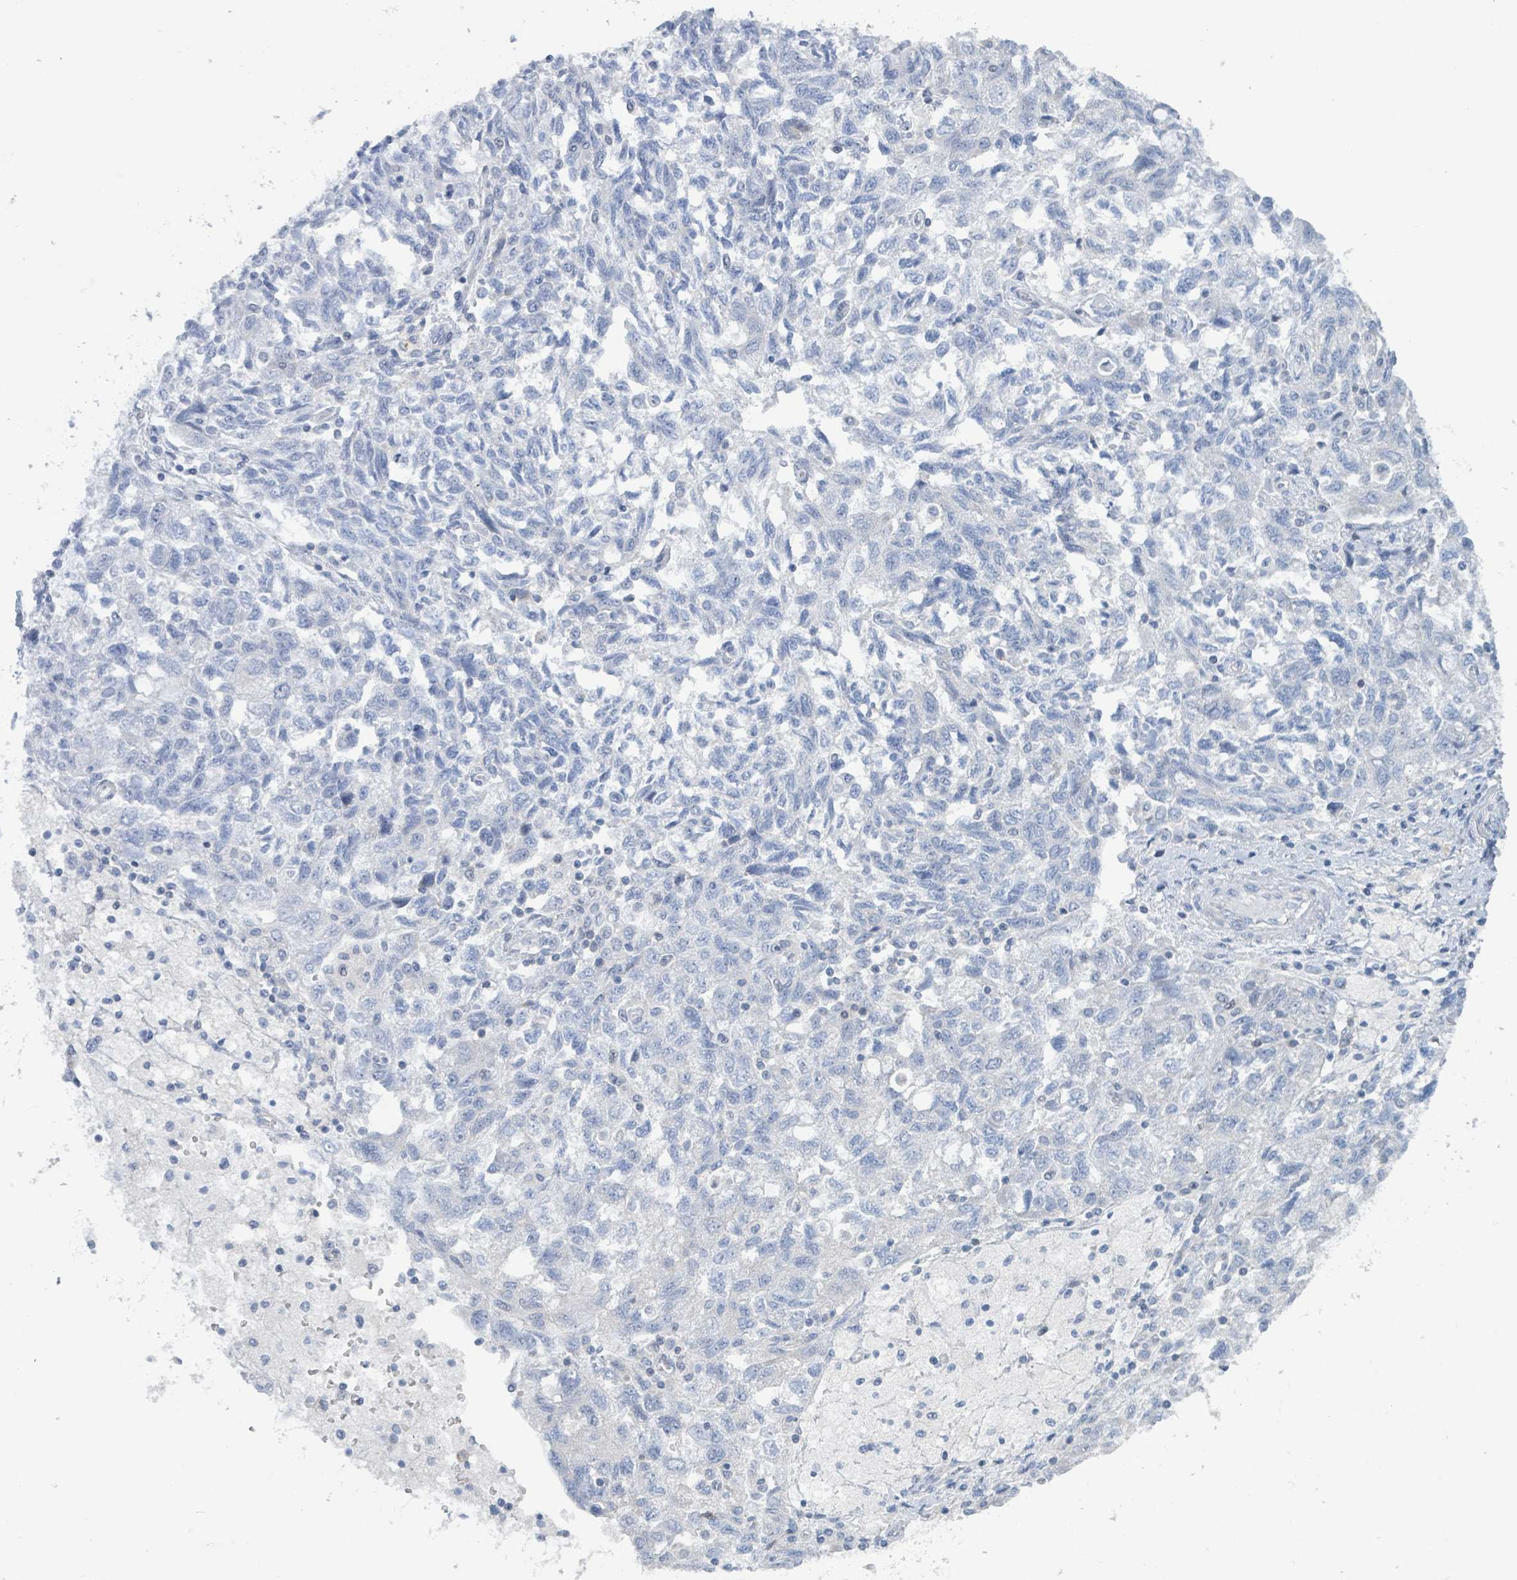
{"staining": {"intensity": "negative", "quantity": "none", "location": "none"}, "tissue": "ovarian cancer", "cell_type": "Tumor cells", "image_type": "cancer", "snomed": [{"axis": "morphology", "description": "Carcinoma, NOS"}, {"axis": "morphology", "description": "Cystadenocarcinoma, serous, NOS"}, {"axis": "topography", "description": "Ovary"}], "caption": "High power microscopy image of an IHC micrograph of ovarian cancer, revealing no significant expression in tumor cells. (DAB IHC with hematoxylin counter stain).", "gene": "DGKZ", "patient": {"sex": "female", "age": 69}}